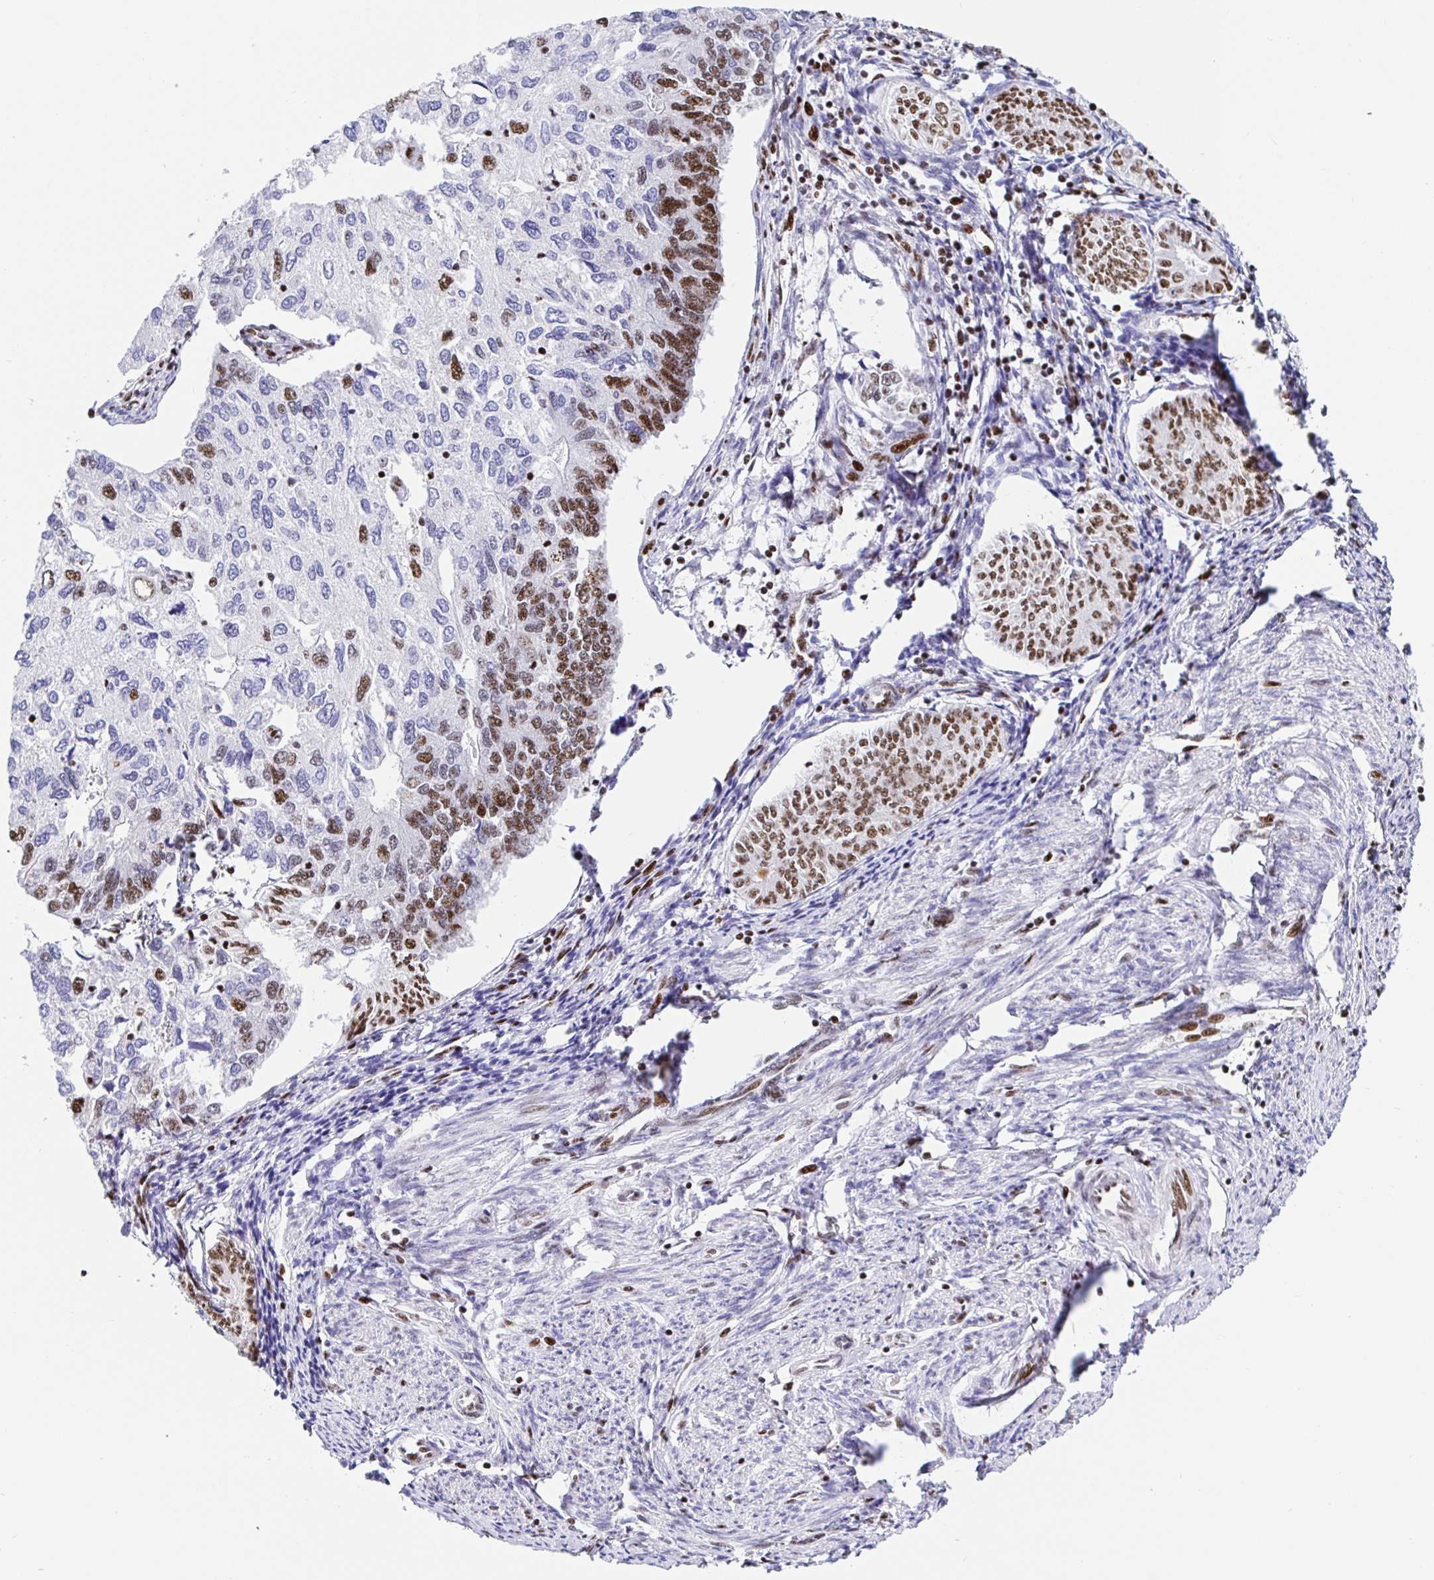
{"staining": {"intensity": "moderate", "quantity": "25%-75%", "location": "nuclear"}, "tissue": "endometrial cancer", "cell_type": "Tumor cells", "image_type": "cancer", "snomed": [{"axis": "morphology", "description": "Carcinoma, NOS"}, {"axis": "topography", "description": "Uterus"}], "caption": "This photomicrograph exhibits immunohistochemistry staining of human endometrial cancer, with medium moderate nuclear positivity in approximately 25%-75% of tumor cells.", "gene": "SETD5", "patient": {"sex": "female", "age": 76}}